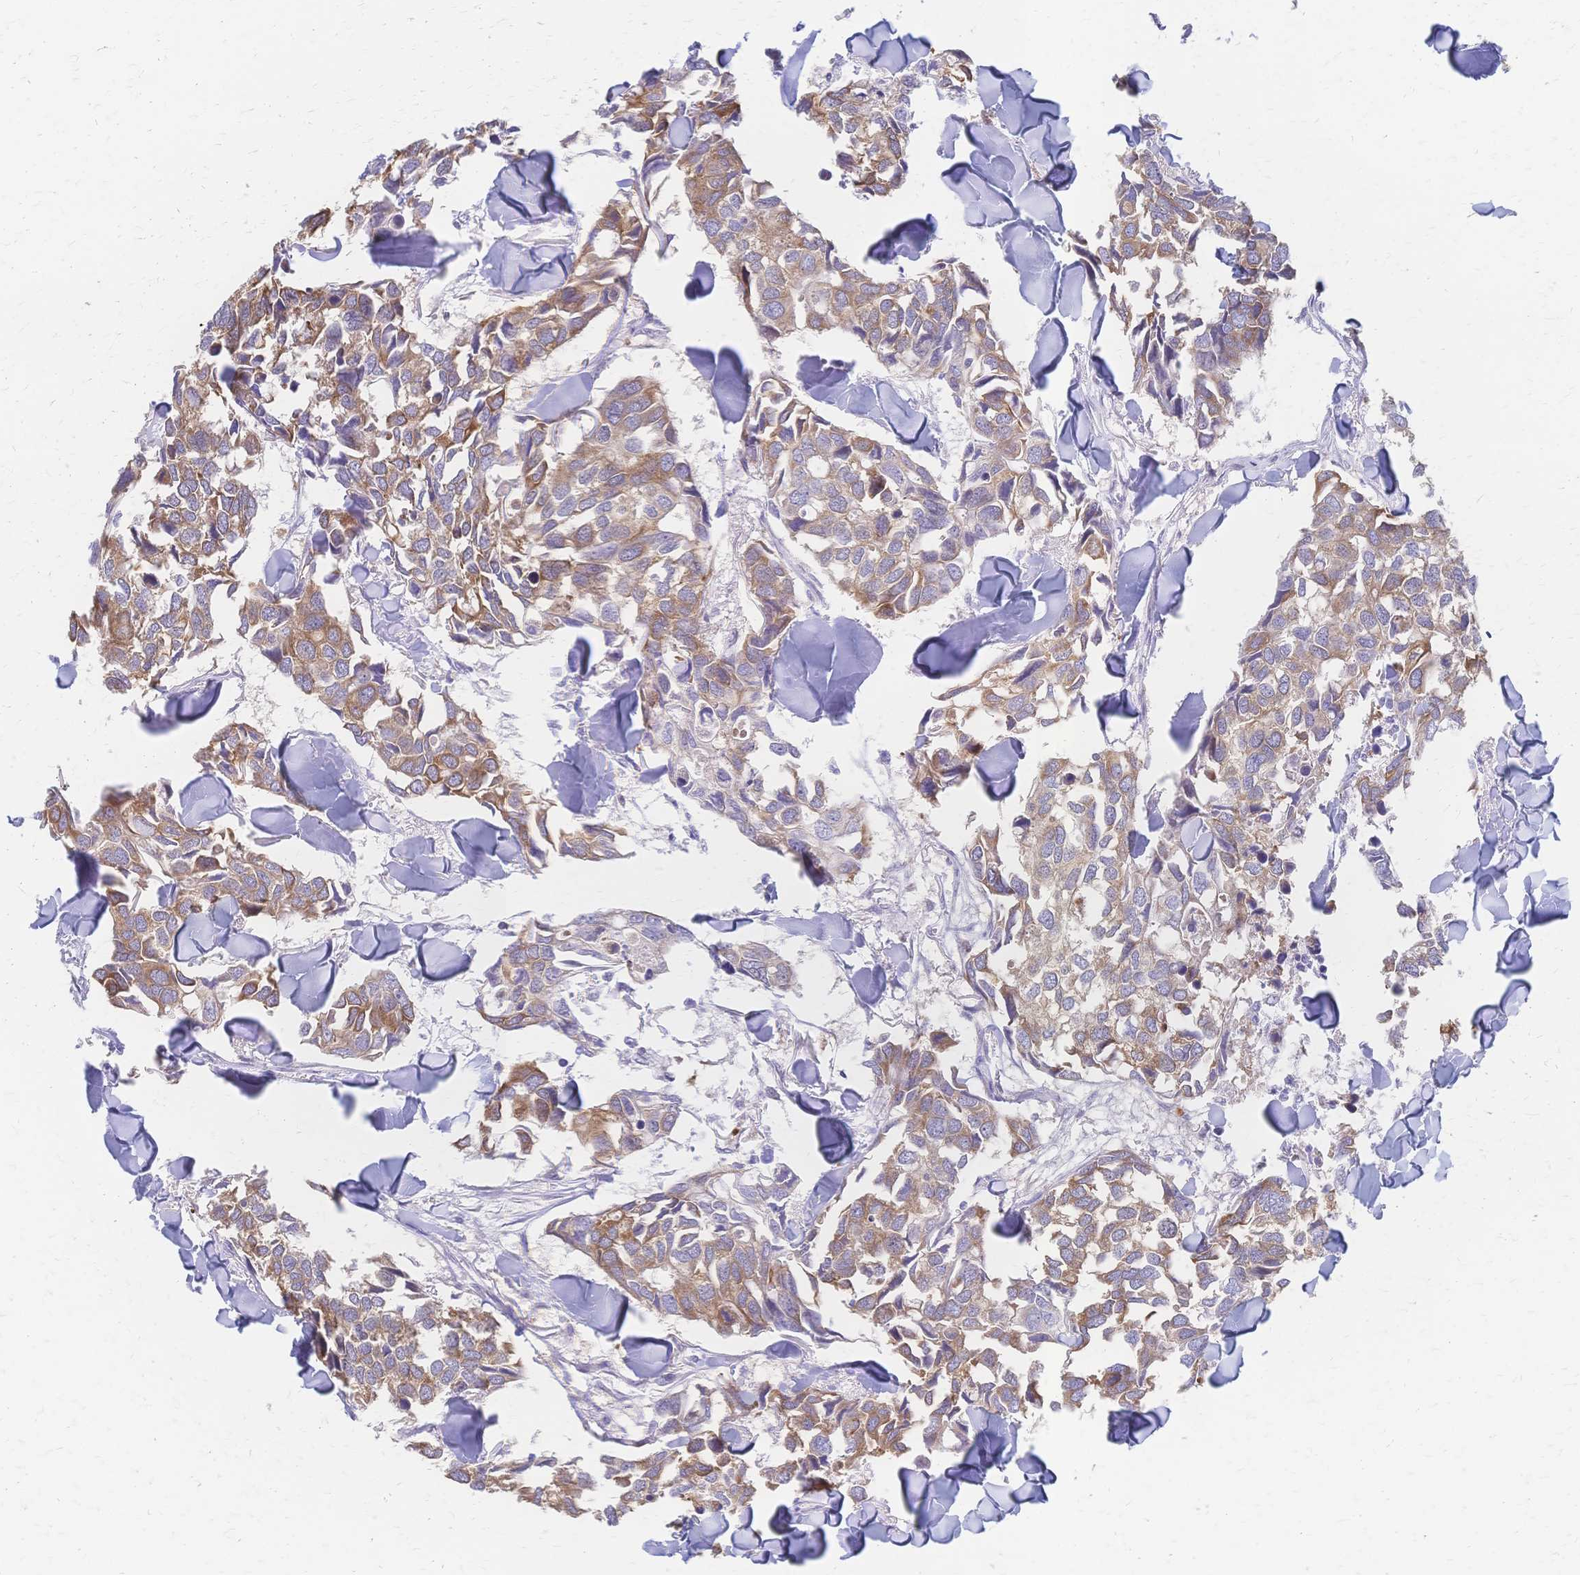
{"staining": {"intensity": "moderate", "quantity": ">75%", "location": "cytoplasmic/membranous"}, "tissue": "breast cancer", "cell_type": "Tumor cells", "image_type": "cancer", "snomed": [{"axis": "morphology", "description": "Duct carcinoma"}, {"axis": "topography", "description": "Breast"}], "caption": "Immunohistochemistry micrograph of breast cancer stained for a protein (brown), which displays medium levels of moderate cytoplasmic/membranous expression in approximately >75% of tumor cells.", "gene": "CYB5A", "patient": {"sex": "female", "age": 83}}